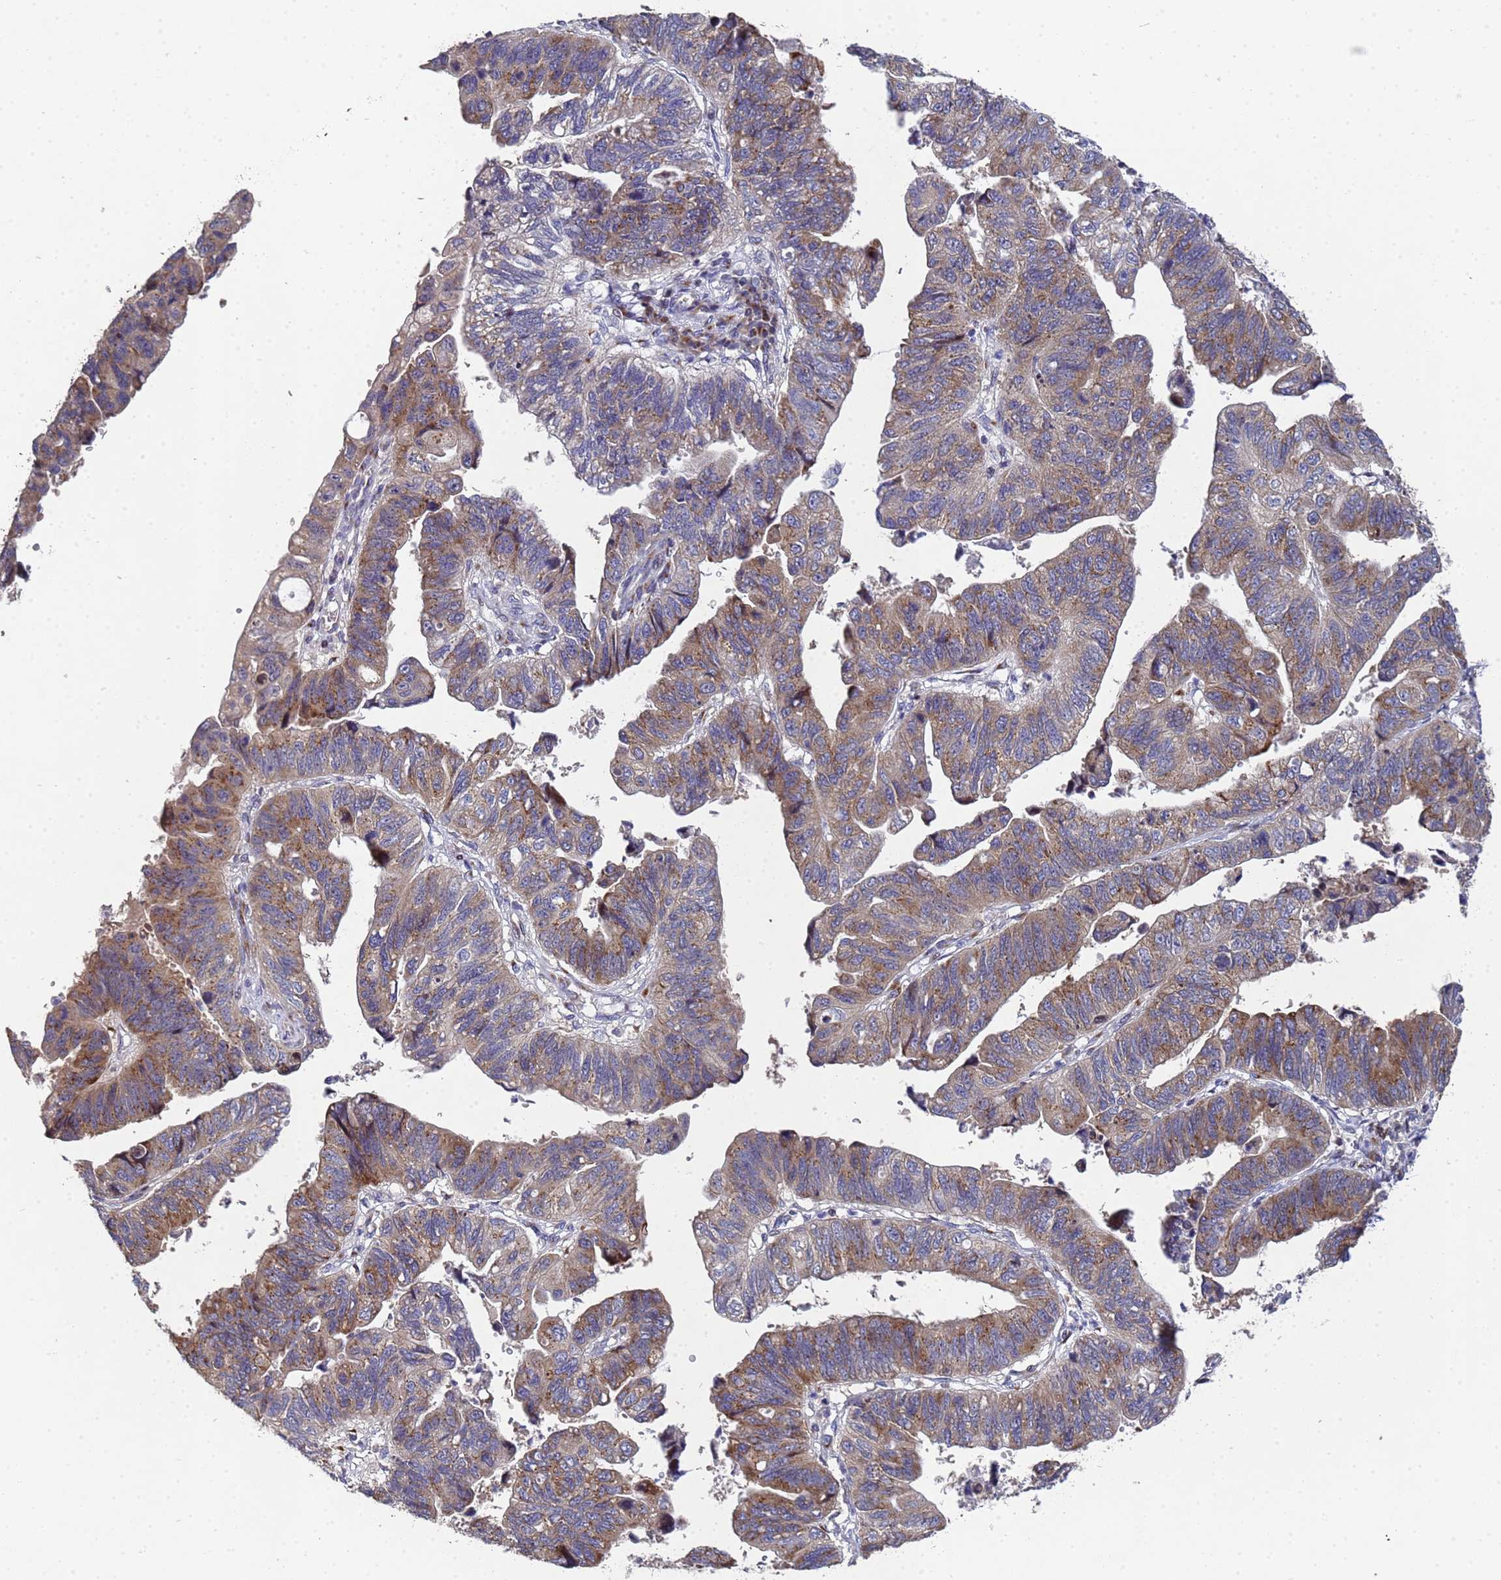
{"staining": {"intensity": "moderate", "quantity": ">75%", "location": "cytoplasmic/membranous"}, "tissue": "stomach cancer", "cell_type": "Tumor cells", "image_type": "cancer", "snomed": [{"axis": "morphology", "description": "Adenocarcinoma, NOS"}, {"axis": "topography", "description": "Stomach"}], "caption": "IHC photomicrograph of neoplastic tissue: stomach cancer (adenocarcinoma) stained using immunohistochemistry demonstrates medium levels of moderate protein expression localized specifically in the cytoplasmic/membranous of tumor cells, appearing as a cytoplasmic/membranous brown color.", "gene": "NSUN6", "patient": {"sex": "male", "age": 59}}